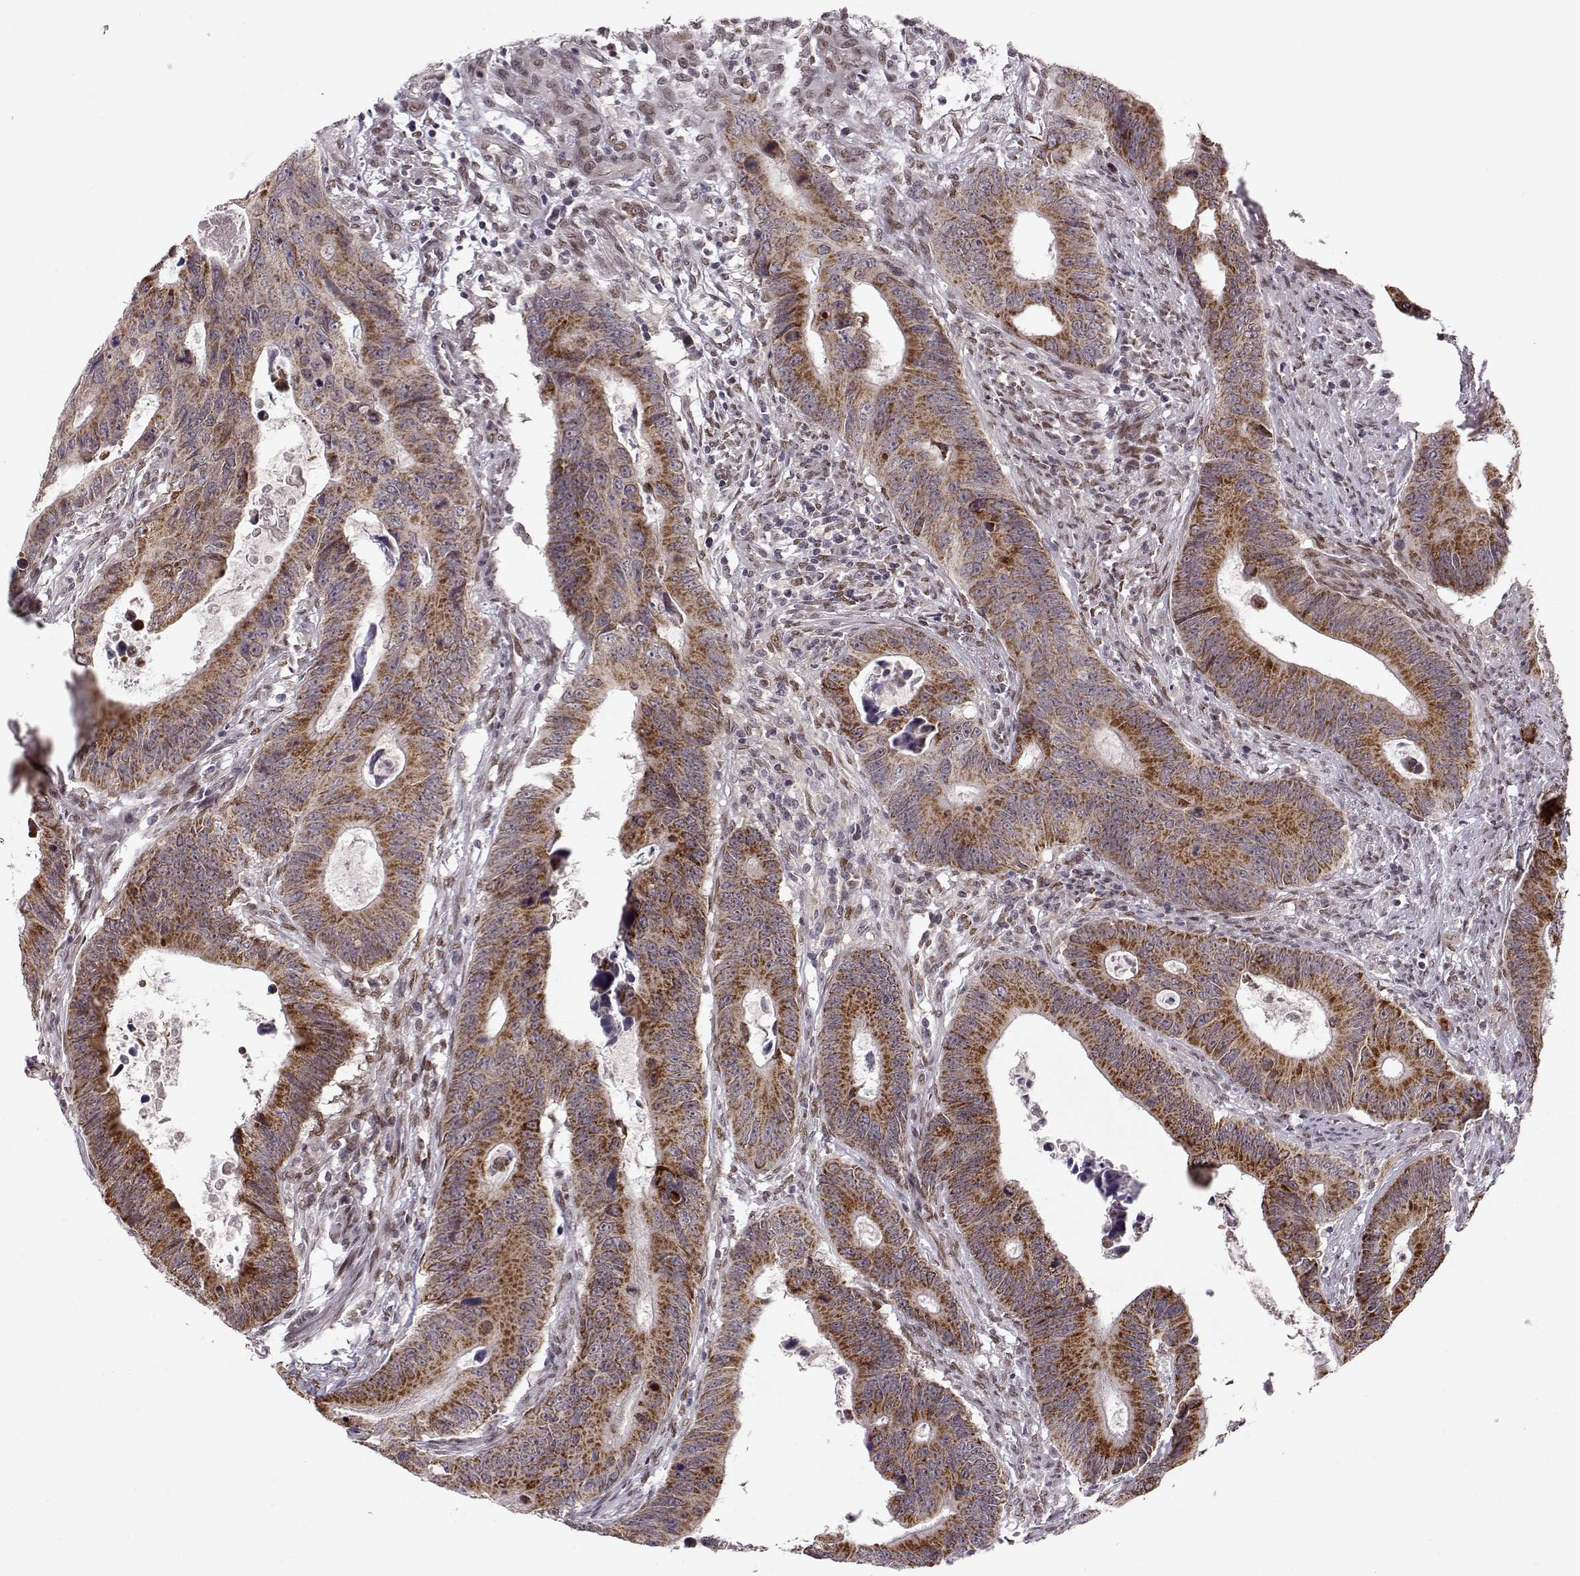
{"staining": {"intensity": "strong", "quantity": ">75%", "location": "cytoplasmic/membranous"}, "tissue": "colorectal cancer", "cell_type": "Tumor cells", "image_type": "cancer", "snomed": [{"axis": "morphology", "description": "Adenocarcinoma, NOS"}, {"axis": "topography", "description": "Colon"}], "caption": "Human colorectal adenocarcinoma stained with a brown dye shows strong cytoplasmic/membranous positive expression in approximately >75% of tumor cells.", "gene": "RAI1", "patient": {"sex": "female", "age": 87}}